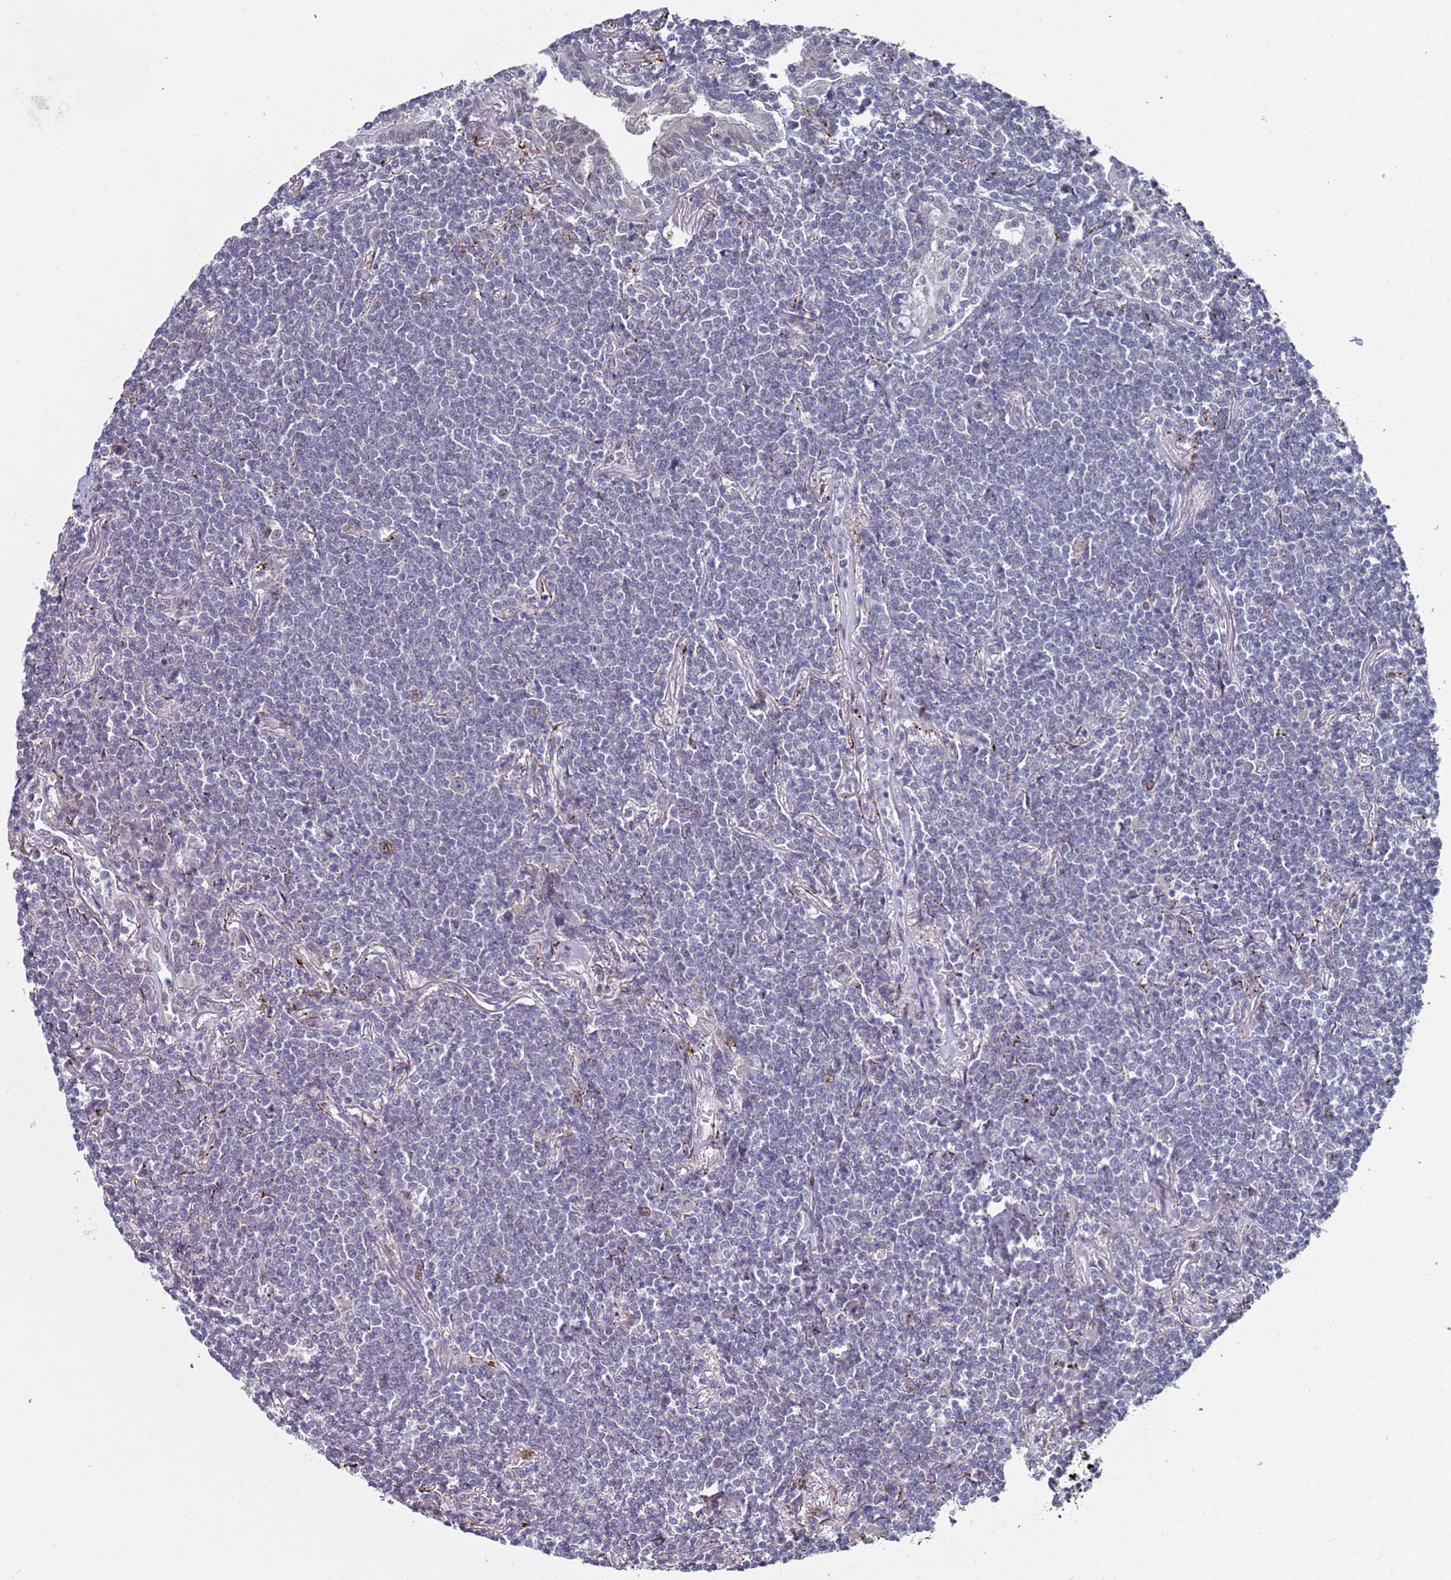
{"staining": {"intensity": "negative", "quantity": "none", "location": "none"}, "tissue": "lymphoma", "cell_type": "Tumor cells", "image_type": "cancer", "snomed": [{"axis": "morphology", "description": "Malignant lymphoma, non-Hodgkin's type, Low grade"}, {"axis": "topography", "description": "Lung"}], "caption": "DAB (3,3'-diaminobenzidine) immunohistochemical staining of human low-grade malignant lymphoma, non-Hodgkin's type demonstrates no significant expression in tumor cells.", "gene": "COPS6", "patient": {"sex": "female", "age": 71}}